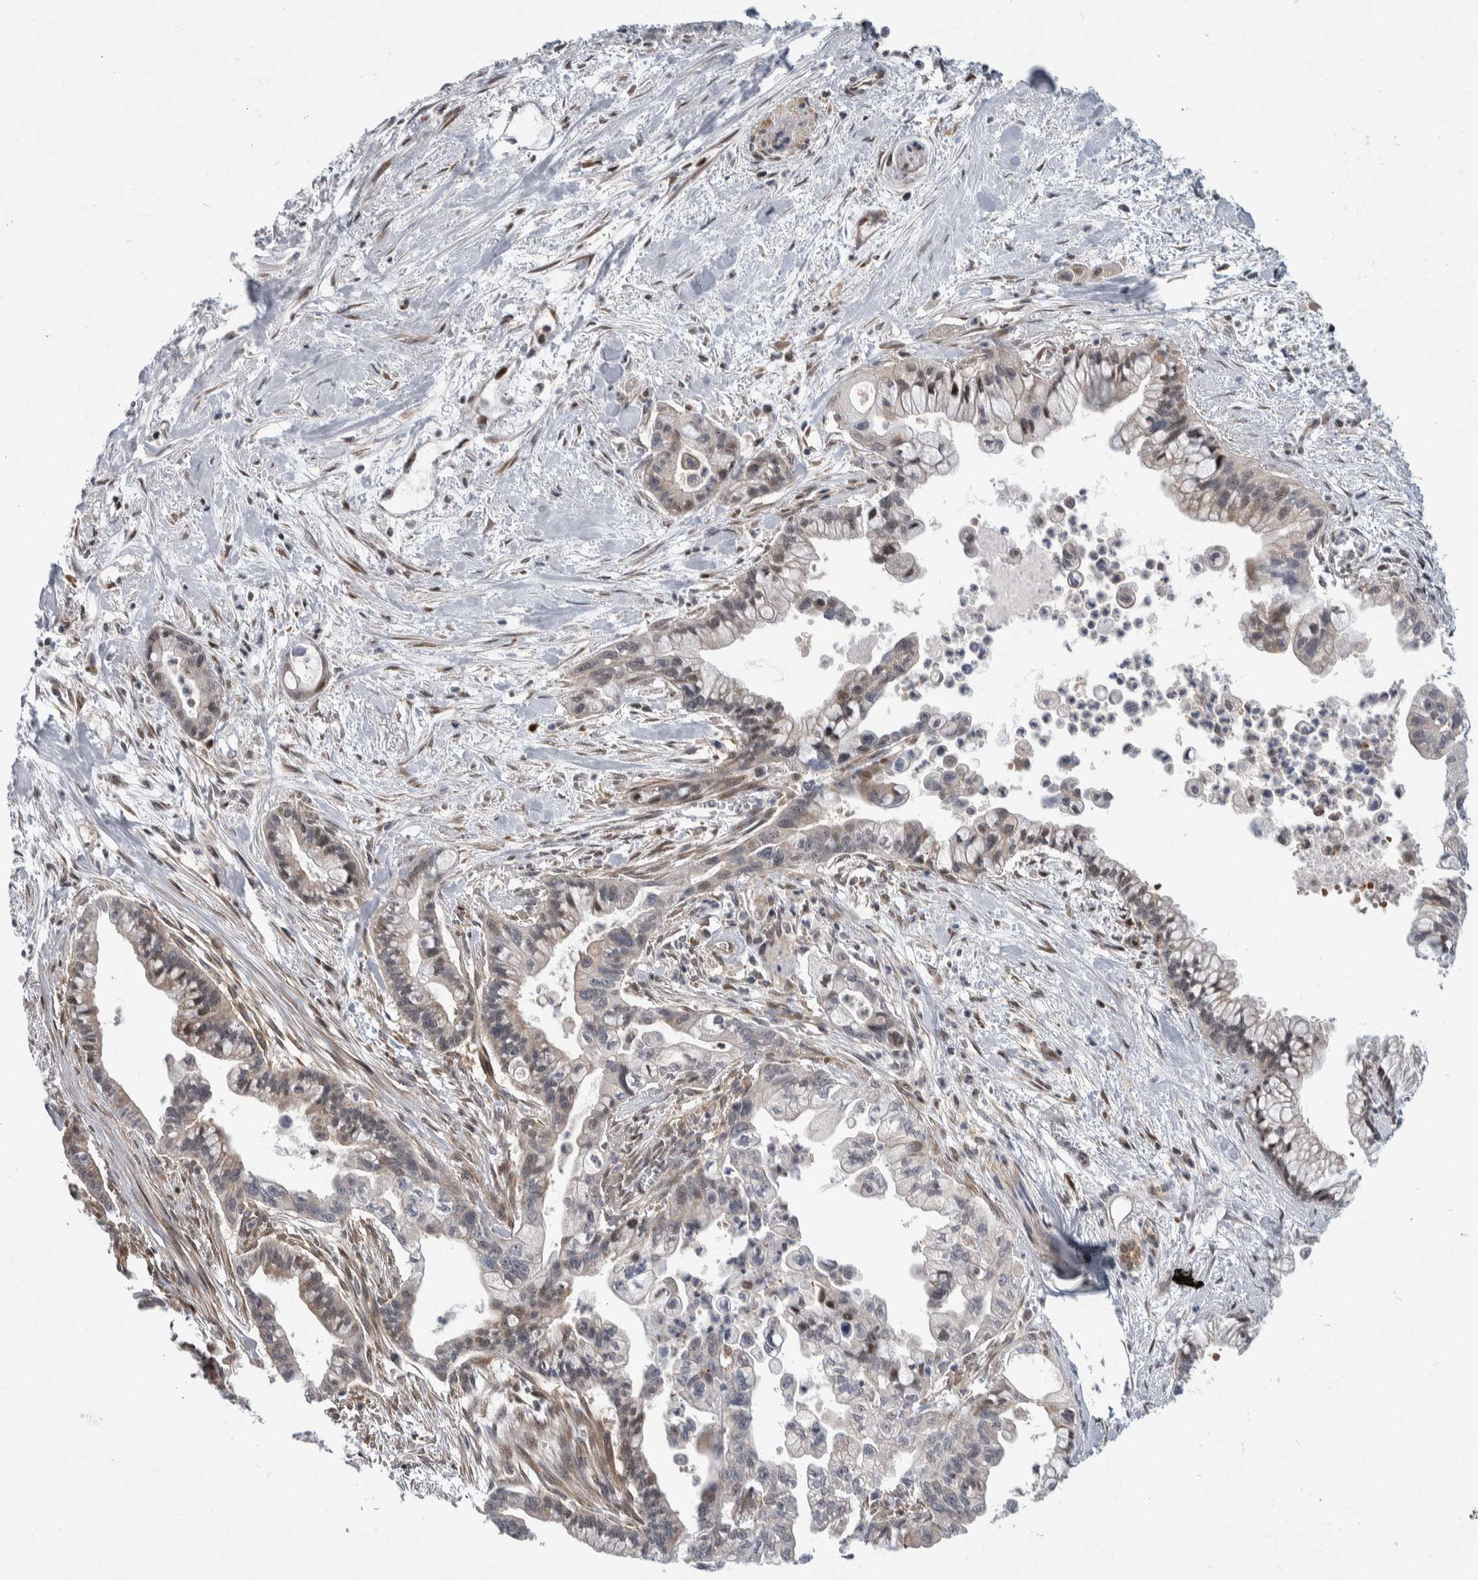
{"staining": {"intensity": "weak", "quantity": "<25%", "location": "cytoplasmic/membranous,nuclear"}, "tissue": "pancreatic cancer", "cell_type": "Tumor cells", "image_type": "cancer", "snomed": [{"axis": "morphology", "description": "Adenocarcinoma, NOS"}, {"axis": "topography", "description": "Pancreas"}], "caption": "Tumor cells are negative for protein expression in human adenocarcinoma (pancreatic). (DAB IHC with hematoxylin counter stain).", "gene": "PTPA", "patient": {"sex": "male", "age": 70}}